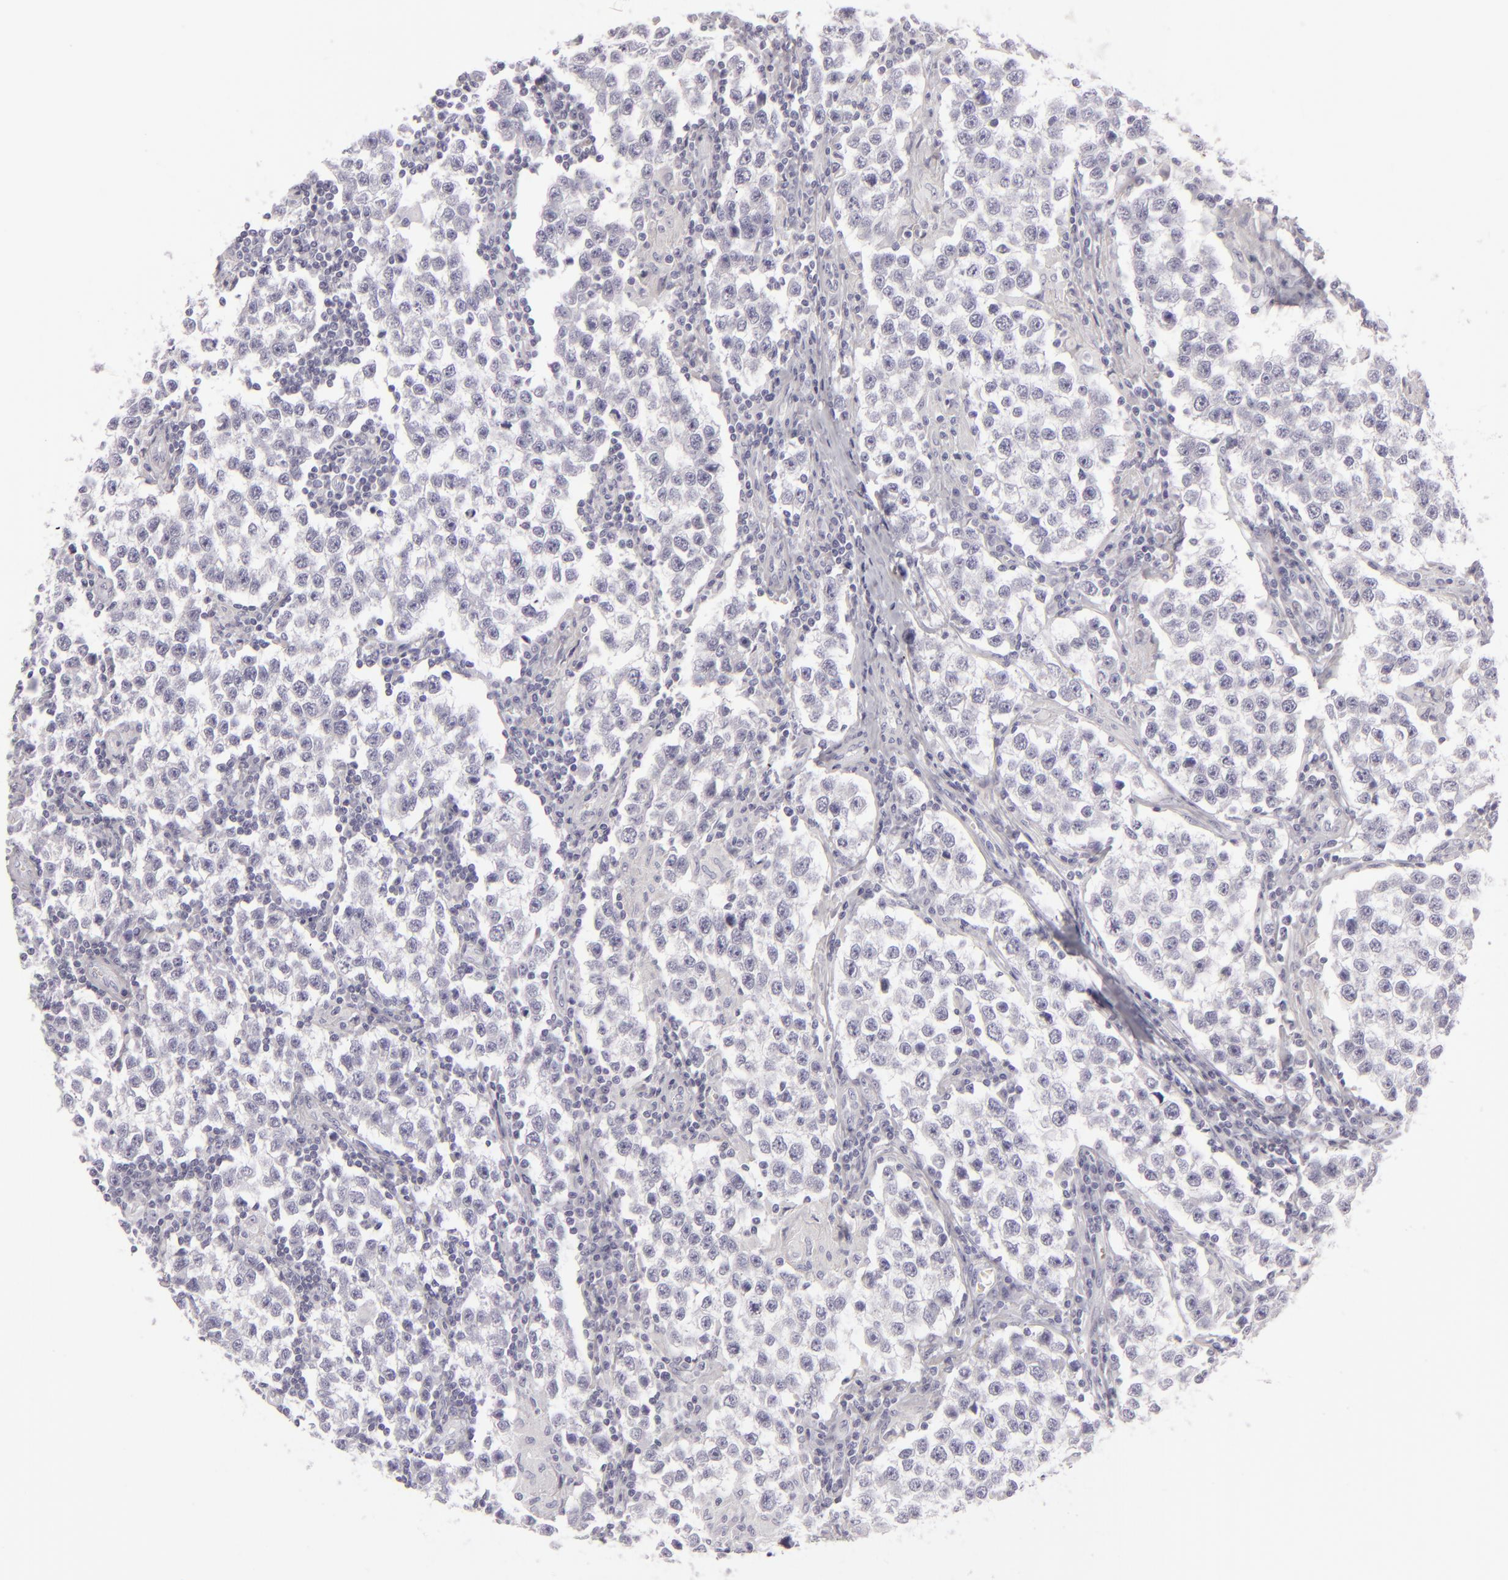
{"staining": {"intensity": "negative", "quantity": "none", "location": "none"}, "tissue": "testis cancer", "cell_type": "Tumor cells", "image_type": "cancer", "snomed": [{"axis": "morphology", "description": "Seminoma, NOS"}, {"axis": "topography", "description": "Testis"}], "caption": "Immunohistochemical staining of testis cancer exhibits no significant positivity in tumor cells. (Brightfield microscopy of DAB IHC at high magnification).", "gene": "CDX2", "patient": {"sex": "male", "age": 36}}